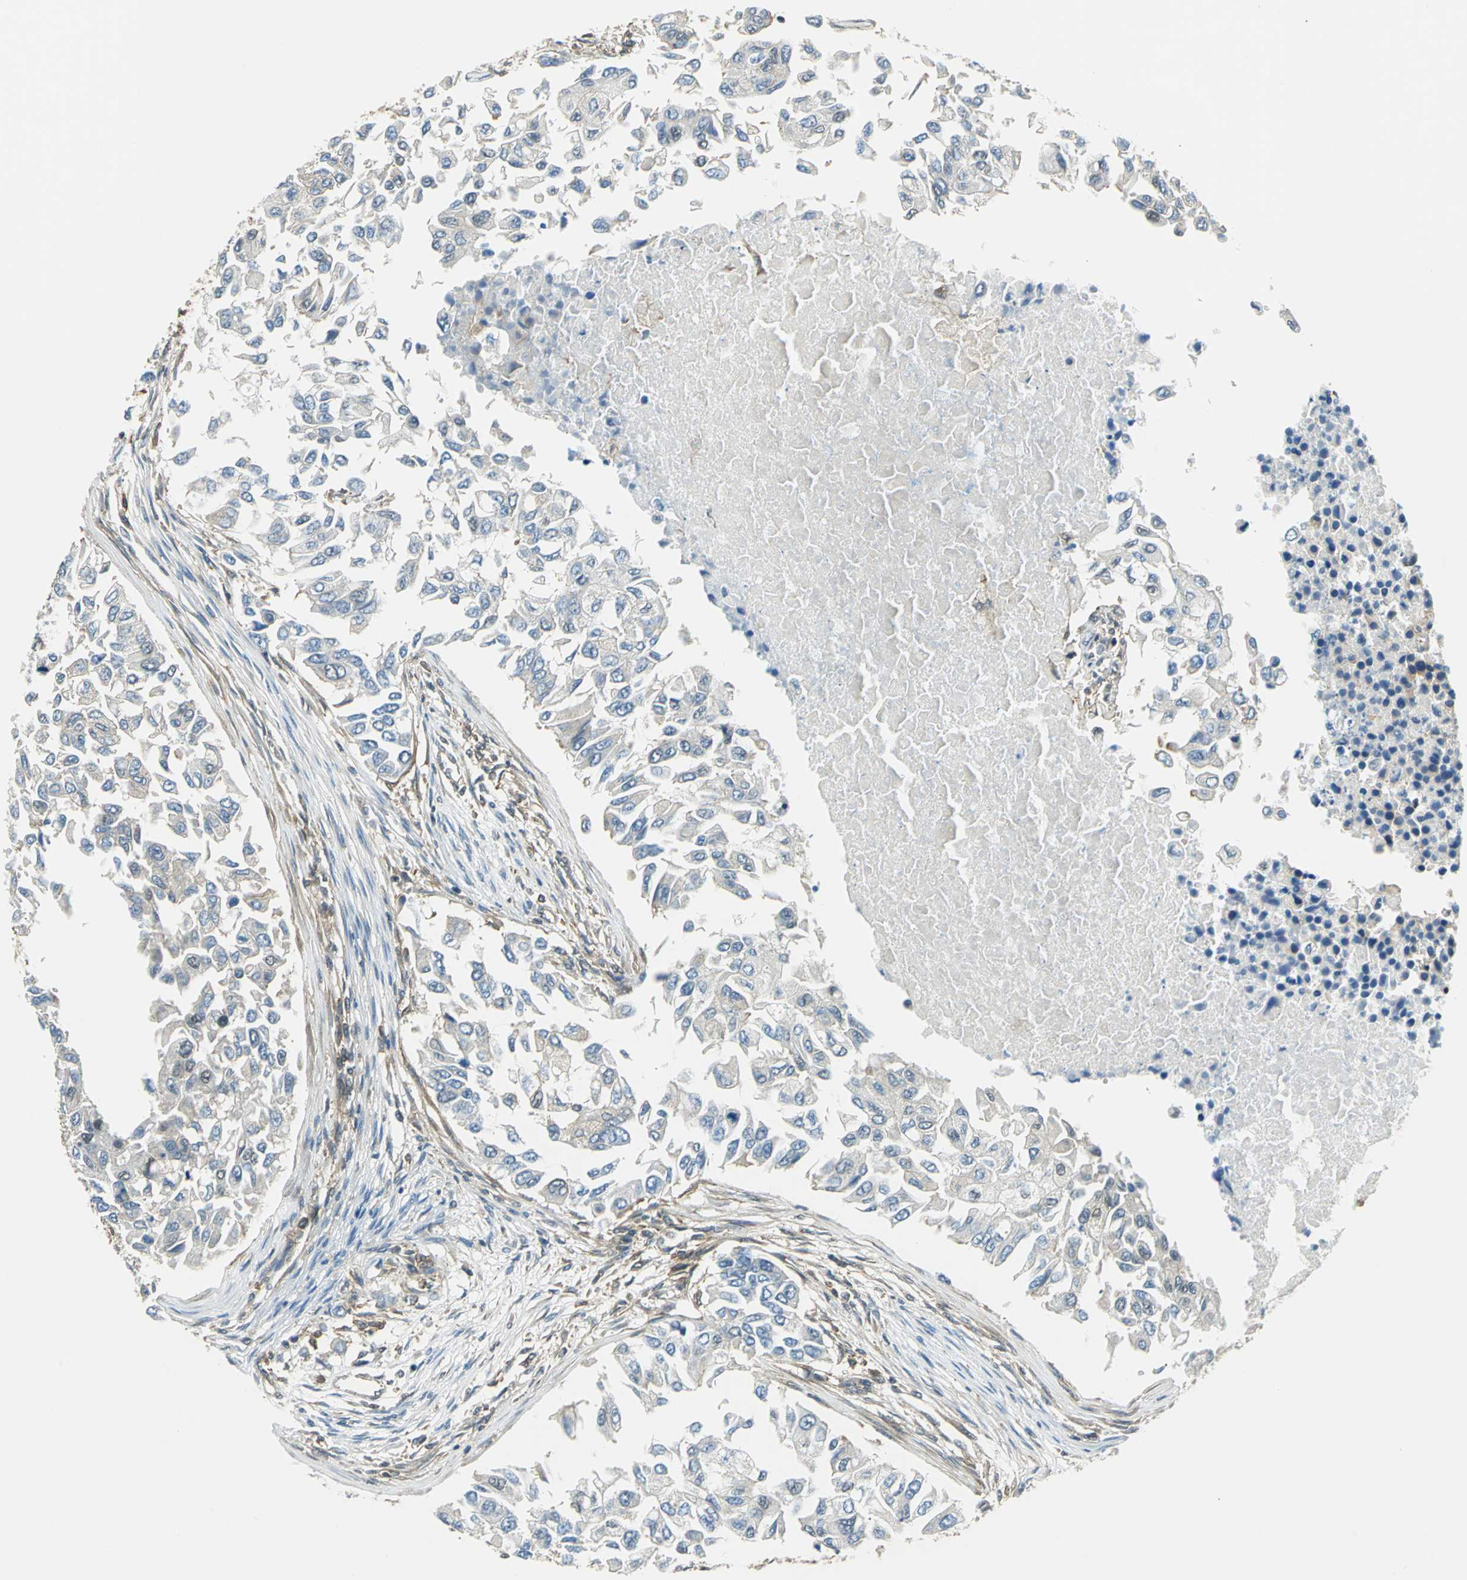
{"staining": {"intensity": "weak", "quantity": "<25%", "location": "cytoplasmic/membranous,nuclear"}, "tissue": "breast cancer", "cell_type": "Tumor cells", "image_type": "cancer", "snomed": [{"axis": "morphology", "description": "Normal tissue, NOS"}, {"axis": "morphology", "description": "Duct carcinoma"}, {"axis": "topography", "description": "Breast"}], "caption": "An IHC histopathology image of breast cancer (infiltrating ductal carcinoma) is shown. There is no staining in tumor cells of breast cancer (infiltrating ductal carcinoma).", "gene": "ARPC3", "patient": {"sex": "female", "age": 49}}